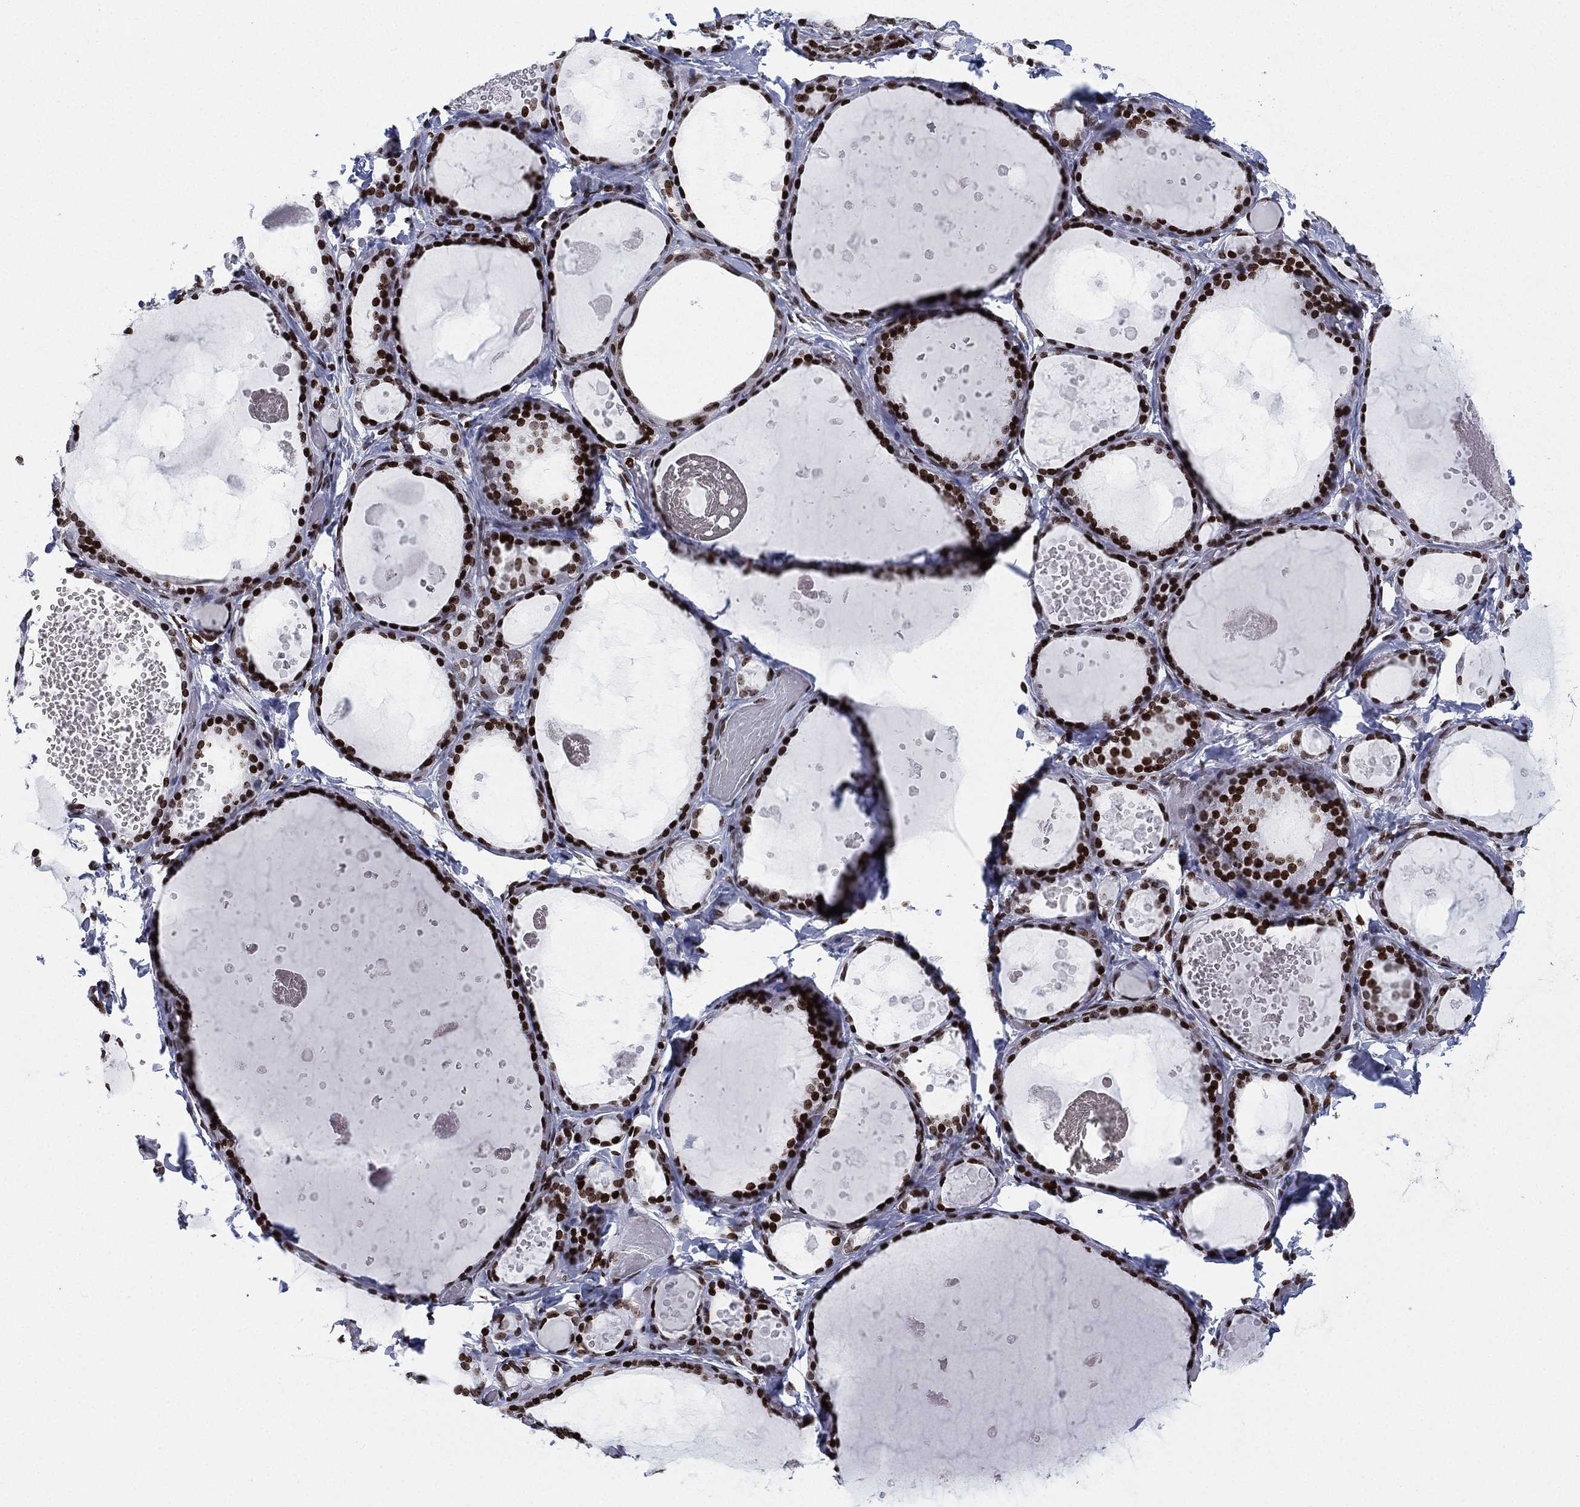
{"staining": {"intensity": "strong", "quantity": "25%-75%", "location": "nuclear"}, "tissue": "thyroid gland", "cell_type": "Glandular cells", "image_type": "normal", "snomed": [{"axis": "morphology", "description": "Normal tissue, NOS"}, {"axis": "topography", "description": "Thyroid gland"}], "caption": "Benign thyroid gland displays strong nuclear staining in about 25%-75% of glandular cells.", "gene": "MFSD14A", "patient": {"sex": "female", "age": 56}}